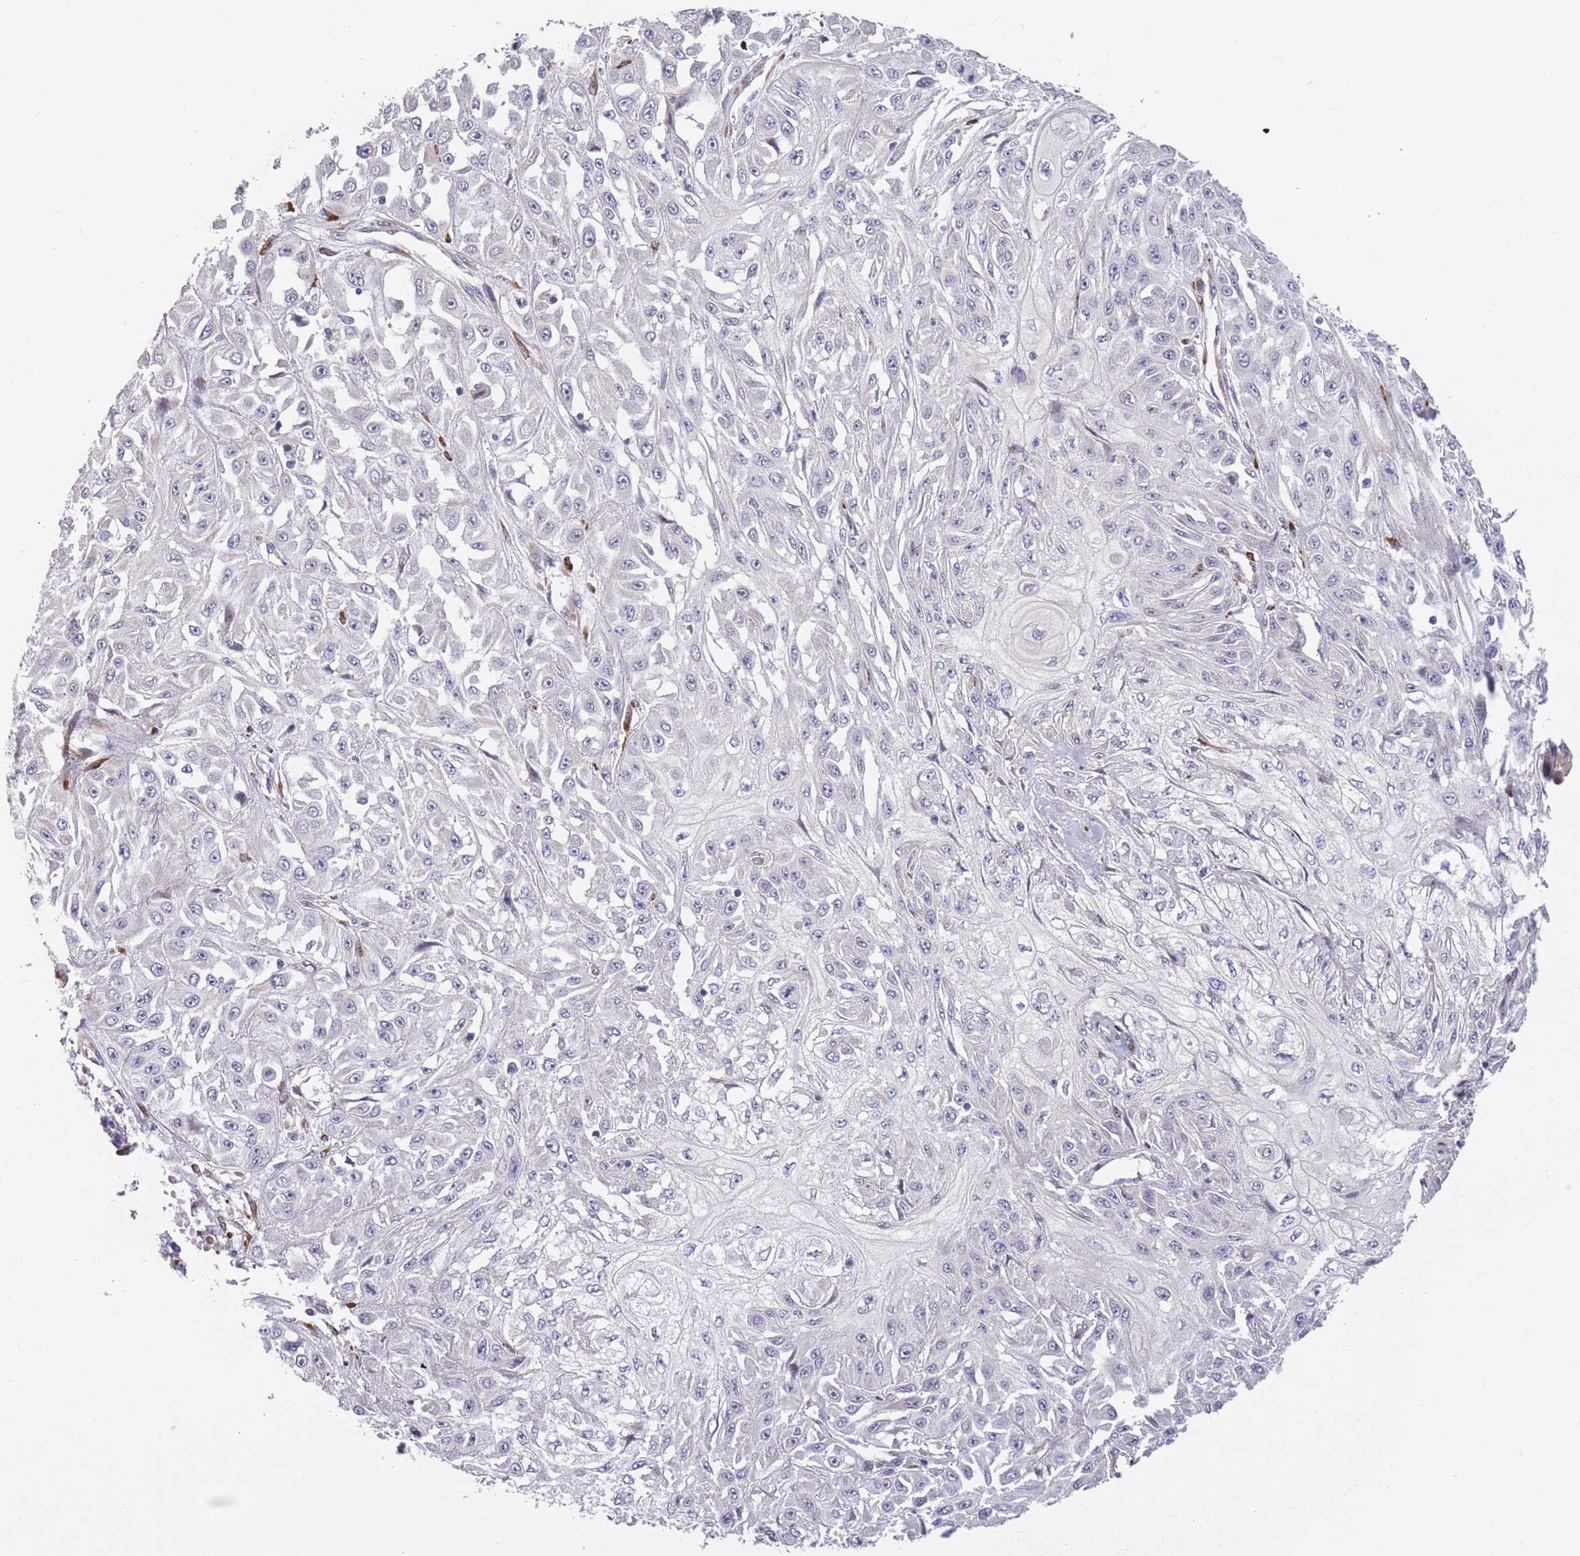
{"staining": {"intensity": "negative", "quantity": "none", "location": "none"}, "tissue": "skin cancer", "cell_type": "Tumor cells", "image_type": "cancer", "snomed": [{"axis": "morphology", "description": "Squamous cell carcinoma, NOS"}, {"axis": "morphology", "description": "Squamous cell carcinoma, metastatic, NOS"}, {"axis": "topography", "description": "Skin"}, {"axis": "topography", "description": "Lymph node"}], "caption": "This photomicrograph is of metastatic squamous cell carcinoma (skin) stained with immunohistochemistry to label a protein in brown with the nuclei are counter-stained blue. There is no expression in tumor cells. (DAB immunohistochemistry (IHC) with hematoxylin counter stain).", "gene": "CCNQ", "patient": {"sex": "male", "age": 75}}